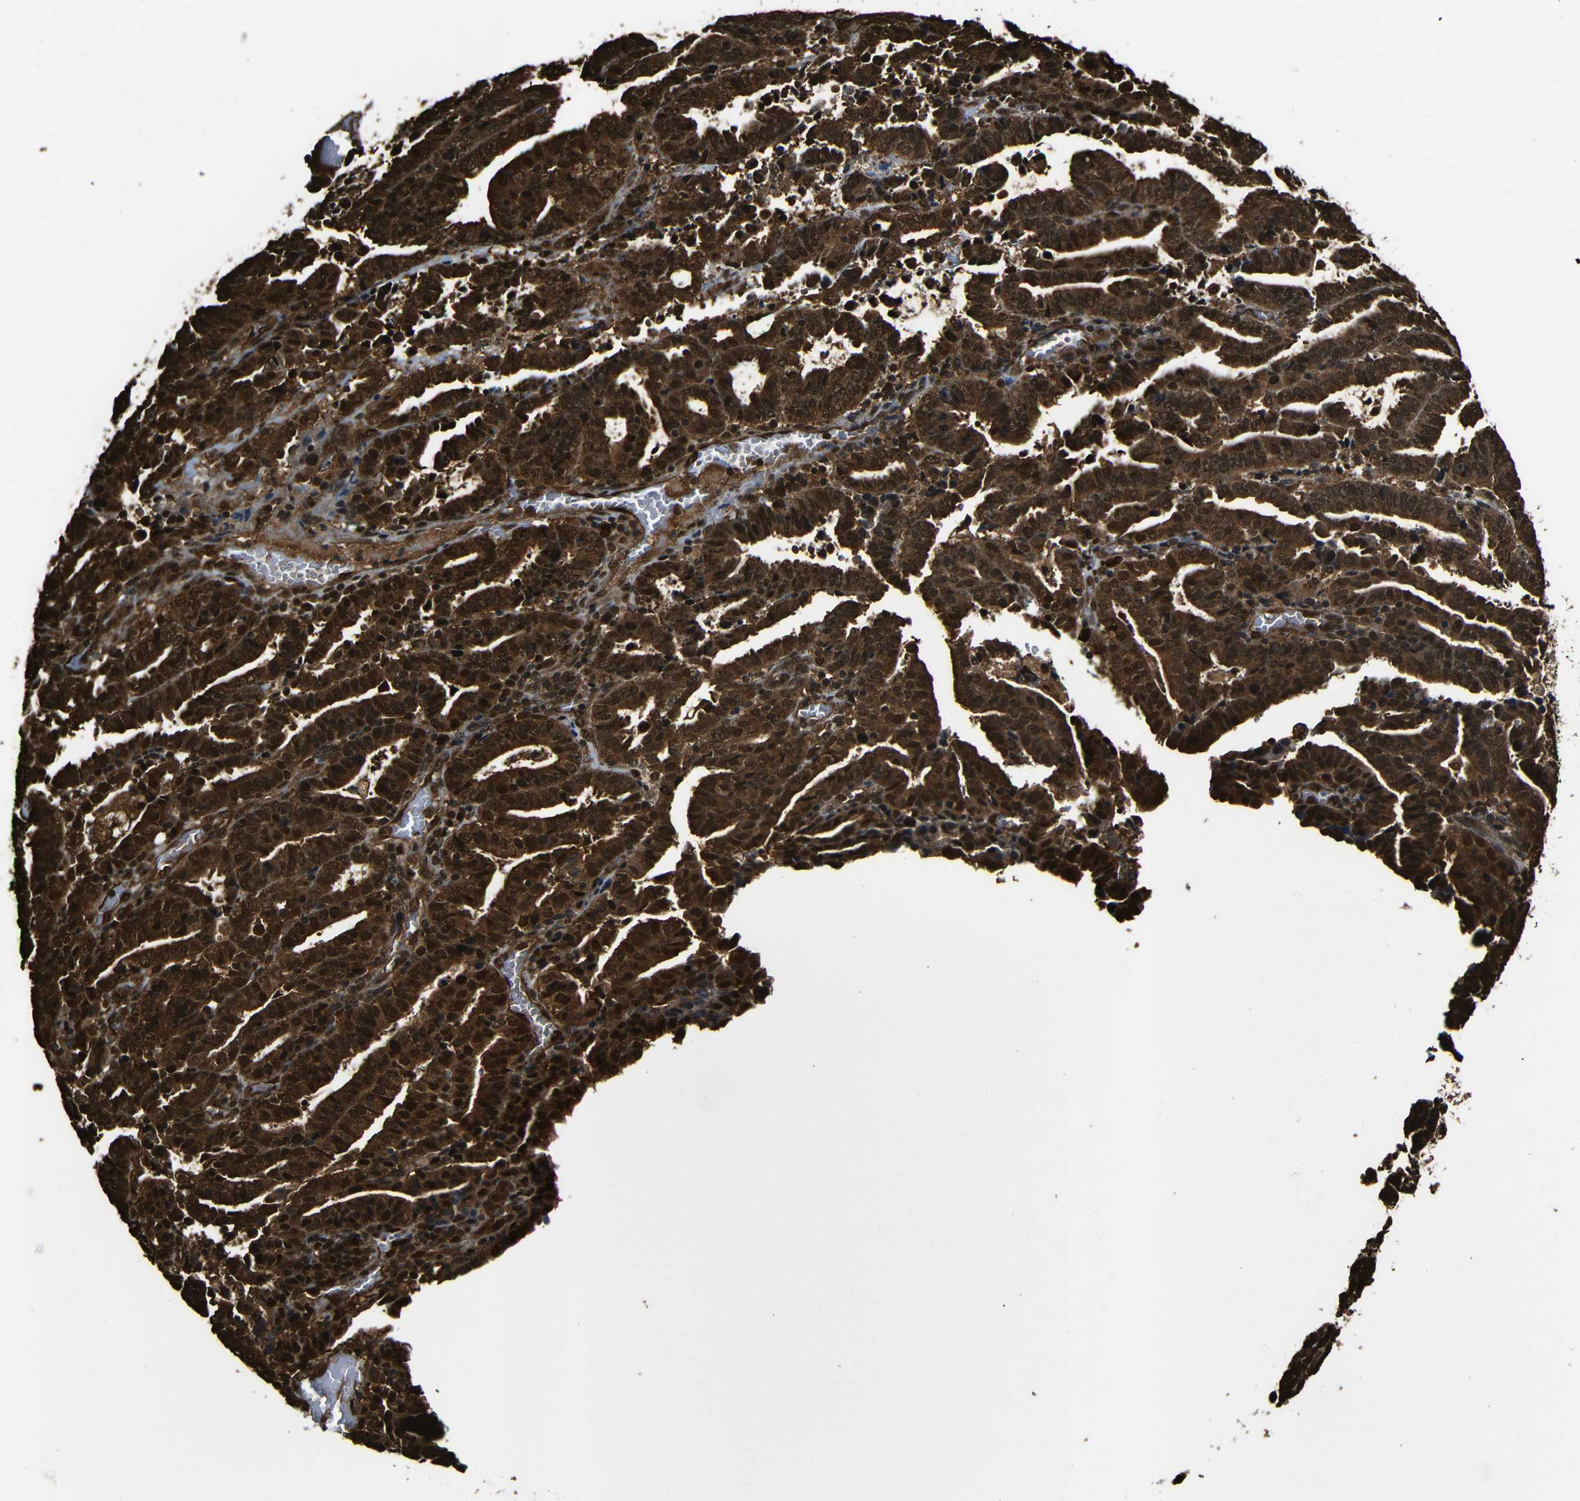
{"staining": {"intensity": "strong", "quantity": ">75%", "location": "cytoplasmic/membranous,nuclear"}, "tissue": "endometrial cancer", "cell_type": "Tumor cells", "image_type": "cancer", "snomed": [{"axis": "morphology", "description": "Adenocarcinoma, NOS"}, {"axis": "topography", "description": "Uterus"}], "caption": "Endometrial adenocarcinoma stained for a protein (brown) reveals strong cytoplasmic/membranous and nuclear positive expression in about >75% of tumor cells.", "gene": "VCP", "patient": {"sex": "female", "age": 83}}